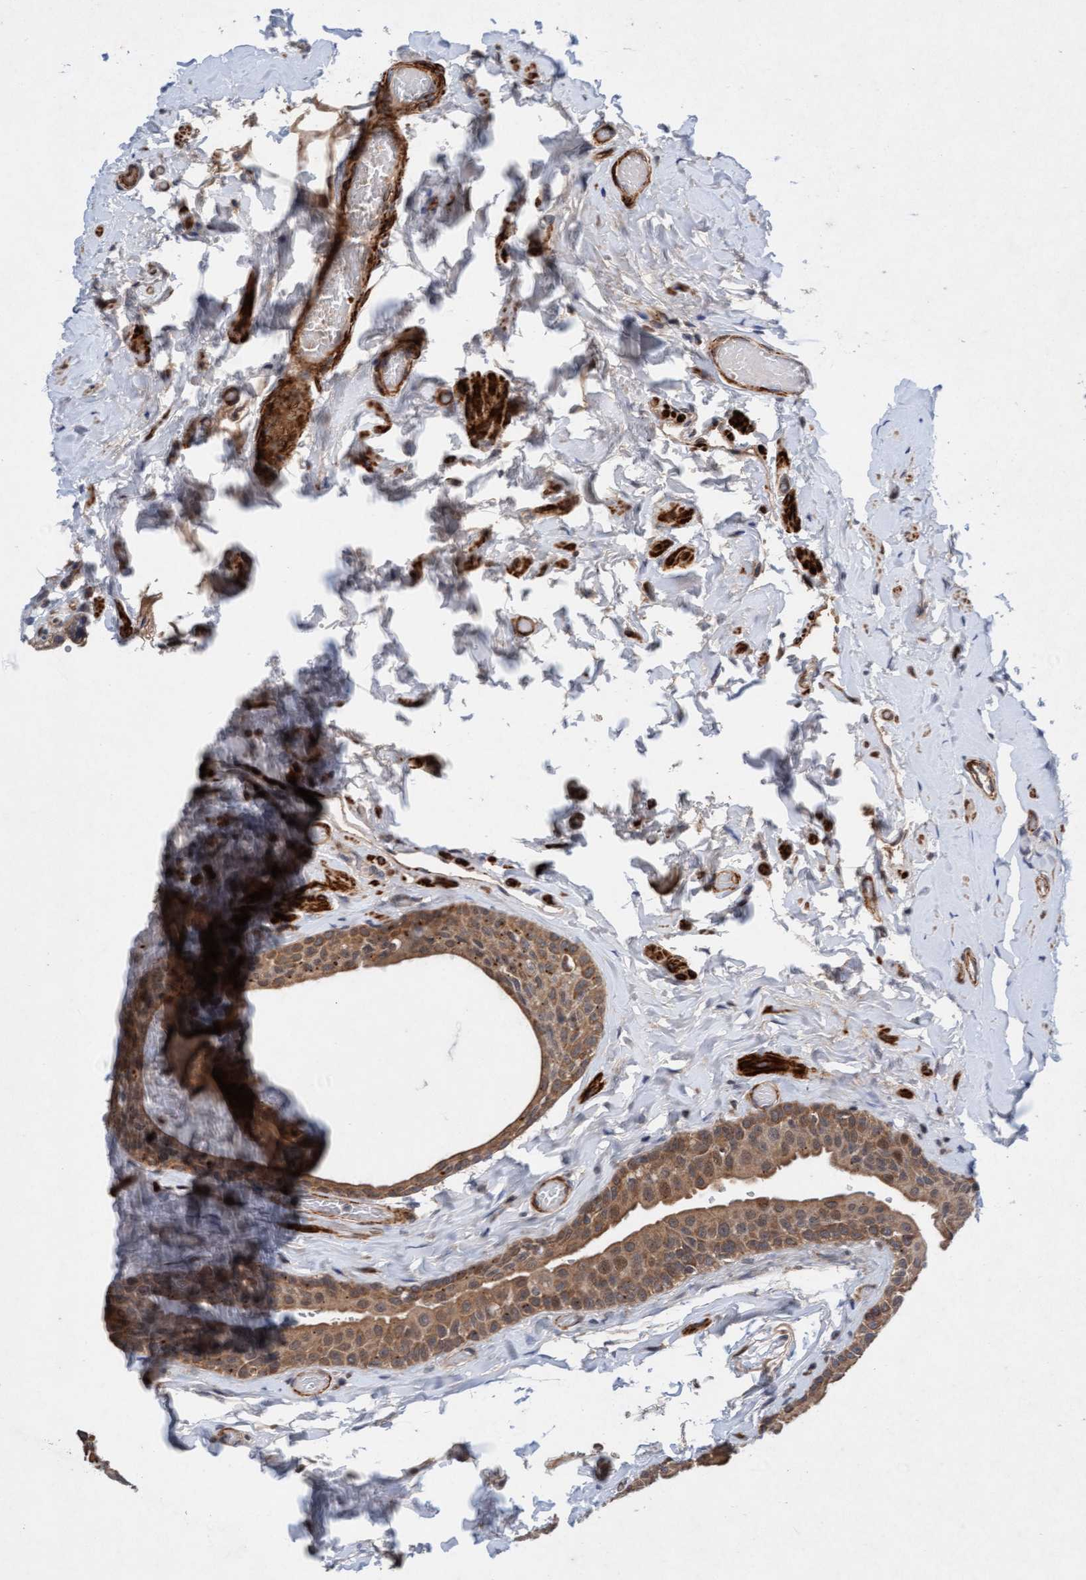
{"staining": {"intensity": "moderate", "quantity": ">75%", "location": "cytoplasmic/membranous"}, "tissue": "epididymis", "cell_type": "Glandular cells", "image_type": "normal", "snomed": [{"axis": "morphology", "description": "Normal tissue, NOS"}, {"axis": "topography", "description": "Testis"}, {"axis": "topography", "description": "Epididymis"}], "caption": "DAB (3,3'-diaminobenzidine) immunohistochemical staining of unremarkable human epididymis reveals moderate cytoplasmic/membranous protein staining in about >75% of glandular cells. Immunohistochemistry (ihc) stains the protein in brown and the nuclei are stained blue.", "gene": "TMEM70", "patient": {"sex": "male", "age": 36}}